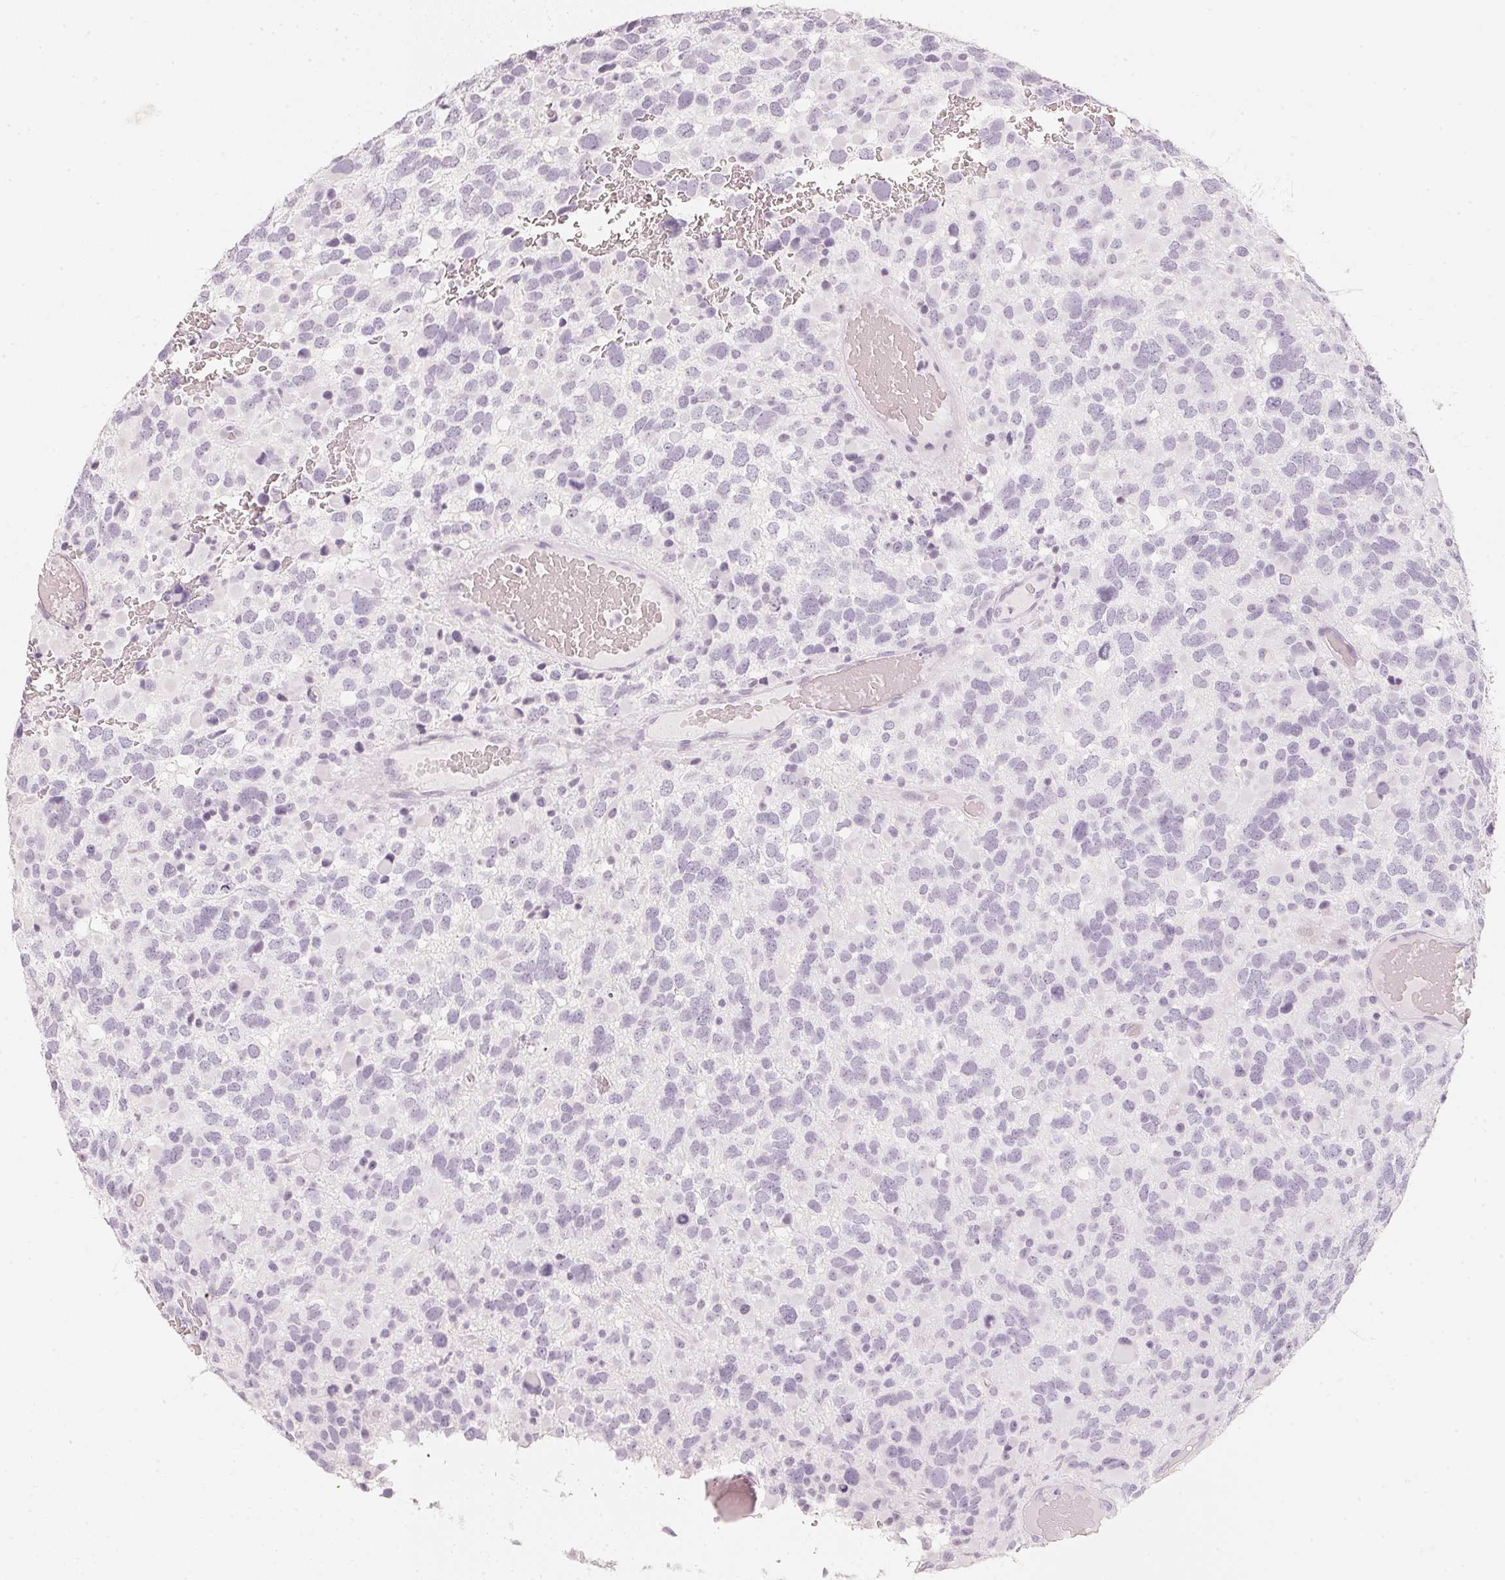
{"staining": {"intensity": "negative", "quantity": "none", "location": "none"}, "tissue": "glioma", "cell_type": "Tumor cells", "image_type": "cancer", "snomed": [{"axis": "morphology", "description": "Glioma, malignant, High grade"}, {"axis": "topography", "description": "Brain"}], "caption": "This histopathology image is of glioma stained with immunohistochemistry (IHC) to label a protein in brown with the nuclei are counter-stained blue. There is no expression in tumor cells.", "gene": "SLC22A8", "patient": {"sex": "female", "age": 40}}